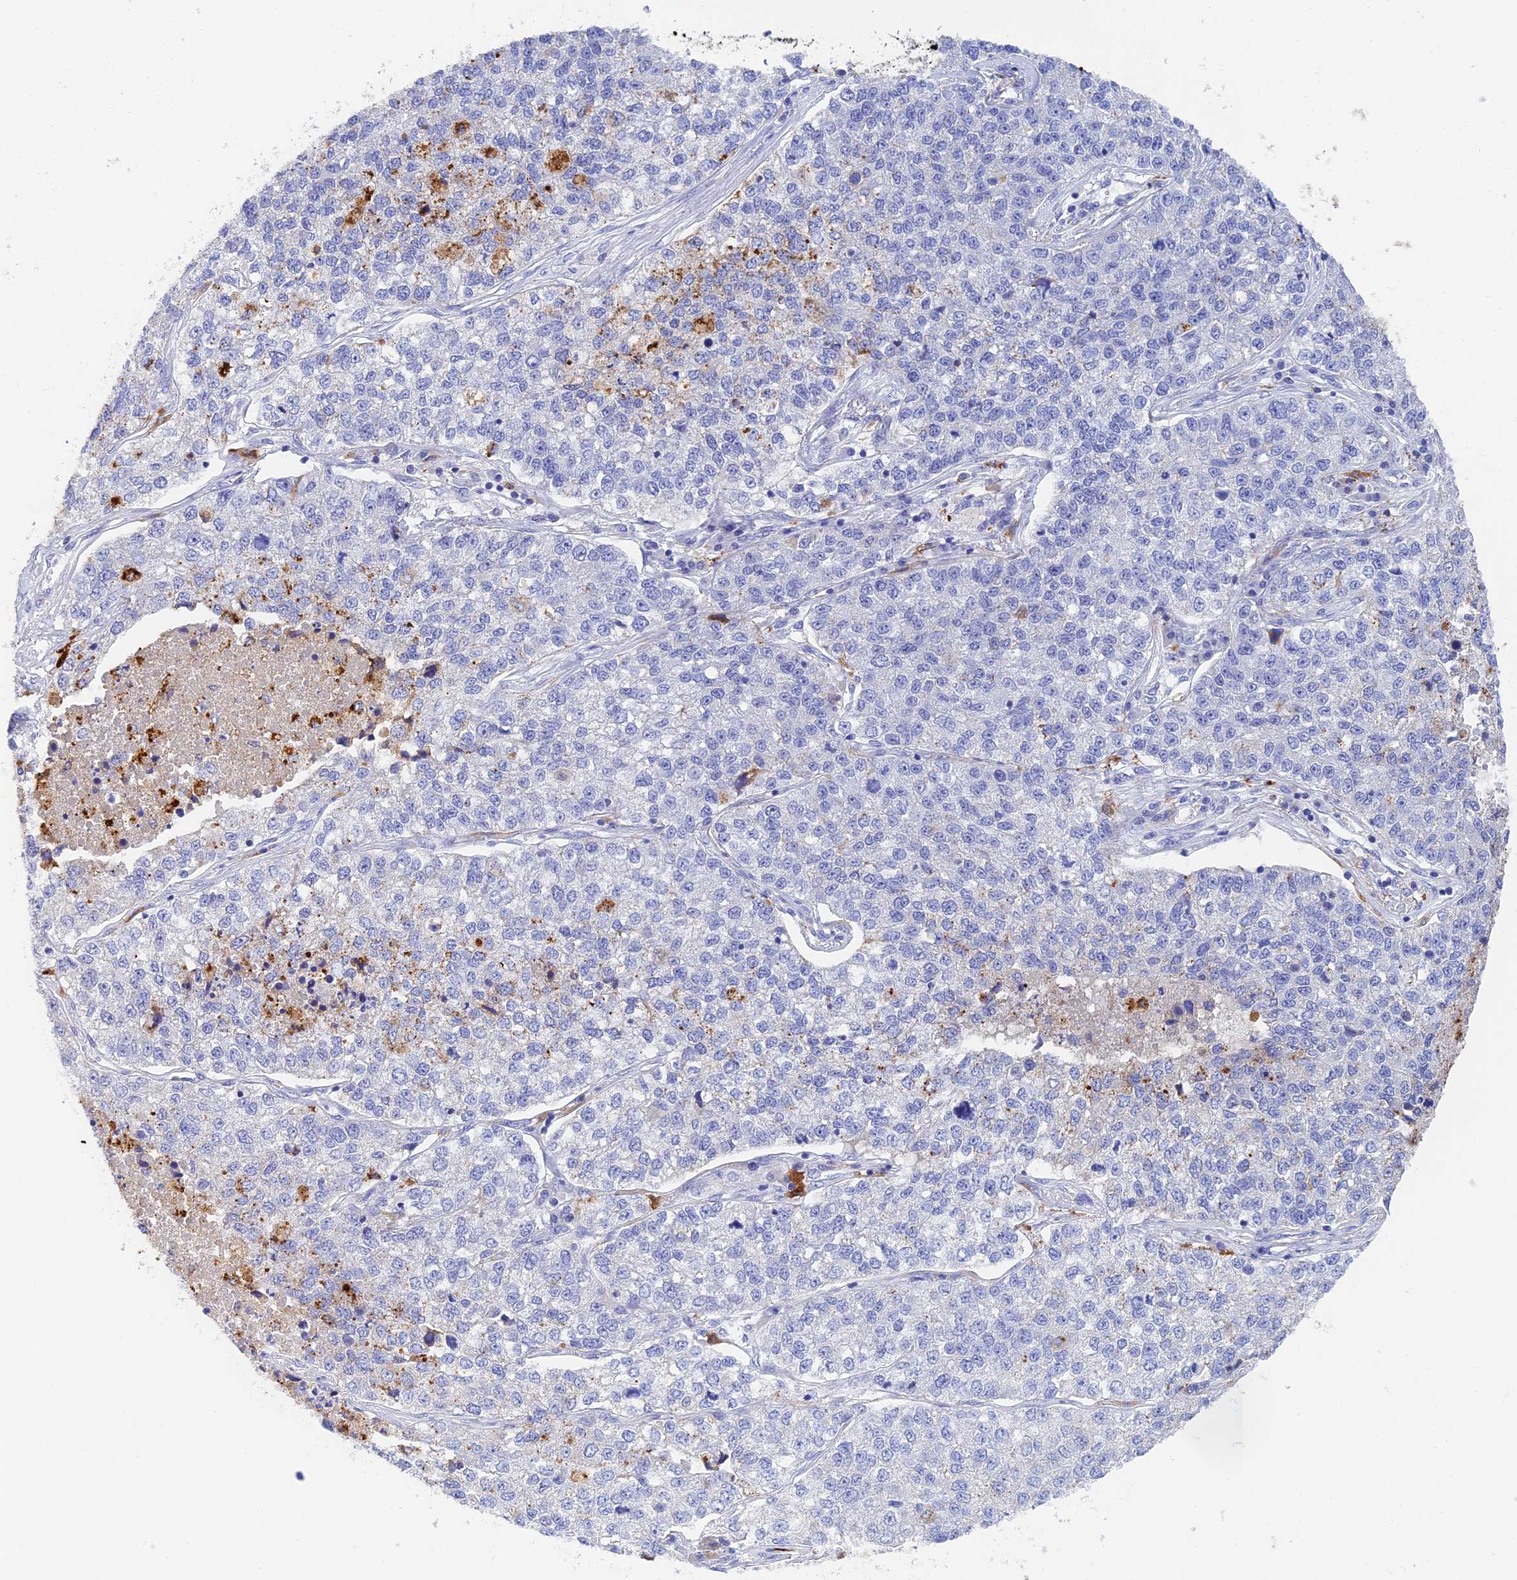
{"staining": {"intensity": "negative", "quantity": "none", "location": "none"}, "tissue": "lung cancer", "cell_type": "Tumor cells", "image_type": "cancer", "snomed": [{"axis": "morphology", "description": "Adenocarcinoma, NOS"}, {"axis": "topography", "description": "Lung"}], "caption": "Immunohistochemistry of human adenocarcinoma (lung) exhibits no staining in tumor cells.", "gene": "ADAMTS13", "patient": {"sex": "male", "age": 49}}